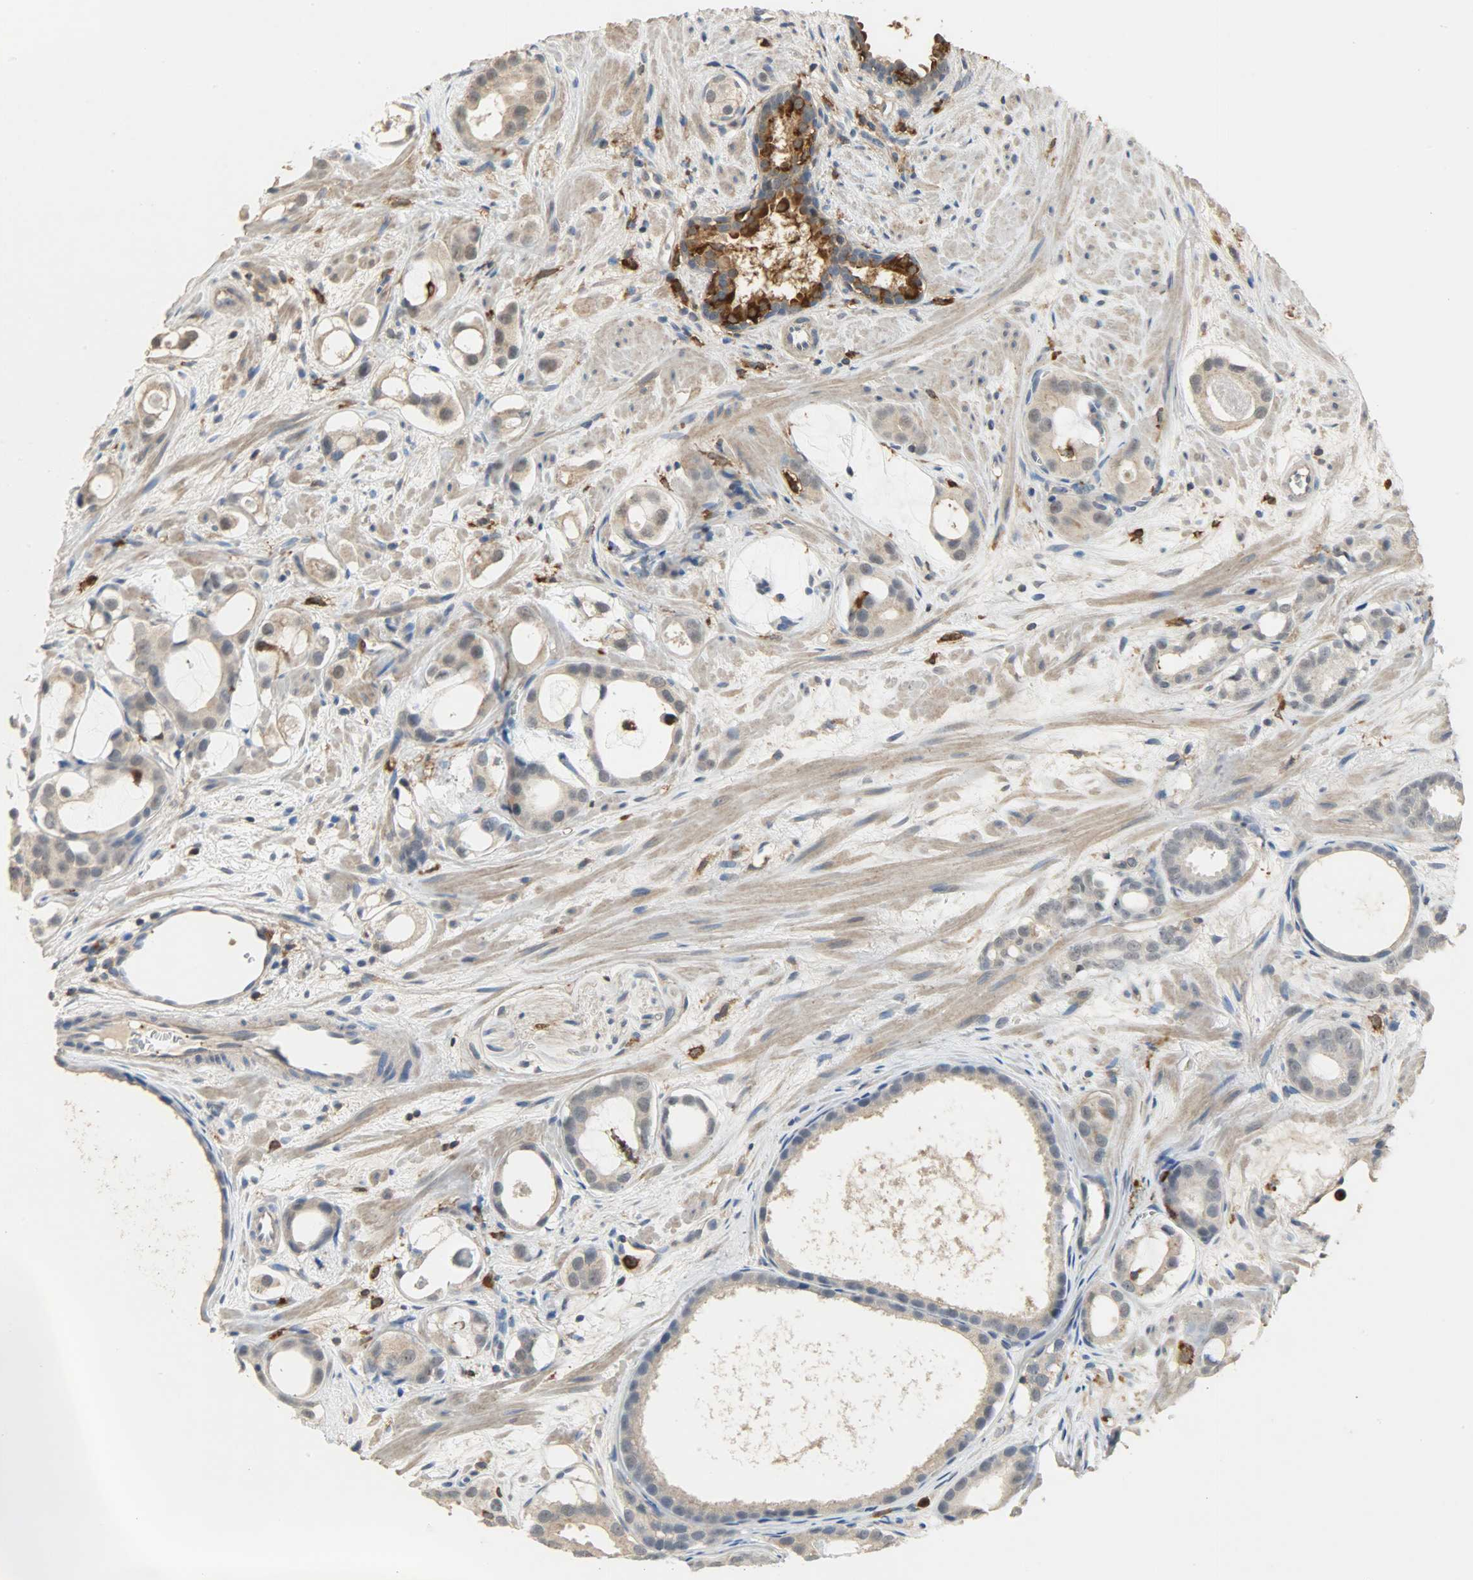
{"staining": {"intensity": "weak", "quantity": "25%-75%", "location": "cytoplasmic/membranous"}, "tissue": "prostate cancer", "cell_type": "Tumor cells", "image_type": "cancer", "snomed": [{"axis": "morphology", "description": "Adenocarcinoma, Low grade"}, {"axis": "topography", "description": "Prostate"}], "caption": "This image demonstrates immunohistochemistry staining of prostate cancer (adenocarcinoma (low-grade)), with low weak cytoplasmic/membranous staining in approximately 25%-75% of tumor cells.", "gene": "SKAP2", "patient": {"sex": "male", "age": 57}}